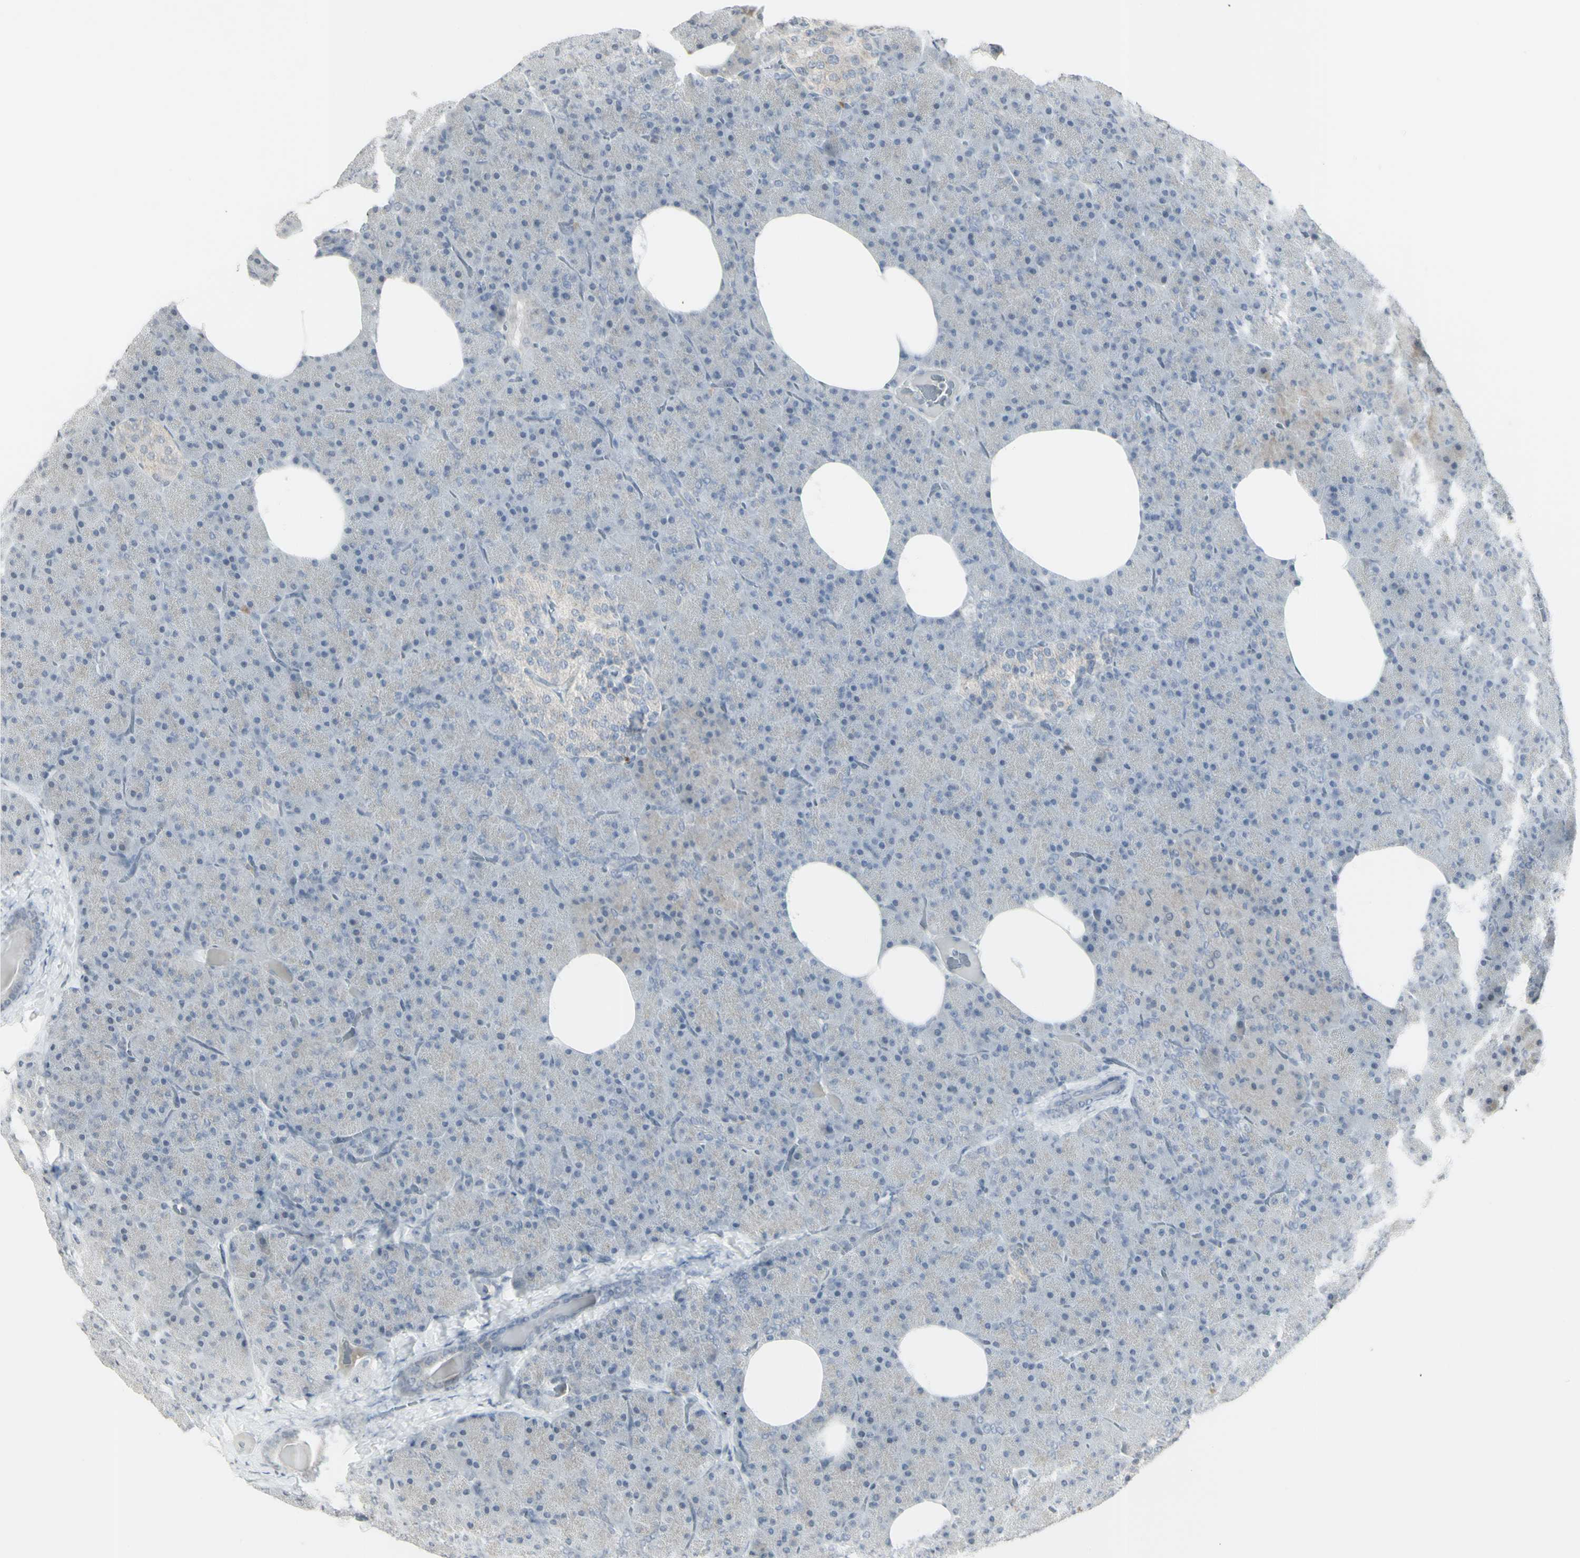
{"staining": {"intensity": "negative", "quantity": "none", "location": "none"}, "tissue": "pancreas", "cell_type": "Exocrine glandular cells", "image_type": "normal", "snomed": [{"axis": "morphology", "description": "Normal tissue, NOS"}, {"axis": "topography", "description": "Pancreas"}], "caption": "Histopathology image shows no protein expression in exocrine glandular cells of benign pancreas. (DAB (3,3'-diaminobenzidine) immunohistochemistry visualized using brightfield microscopy, high magnification).", "gene": "MUC5AC", "patient": {"sex": "female", "age": 35}}